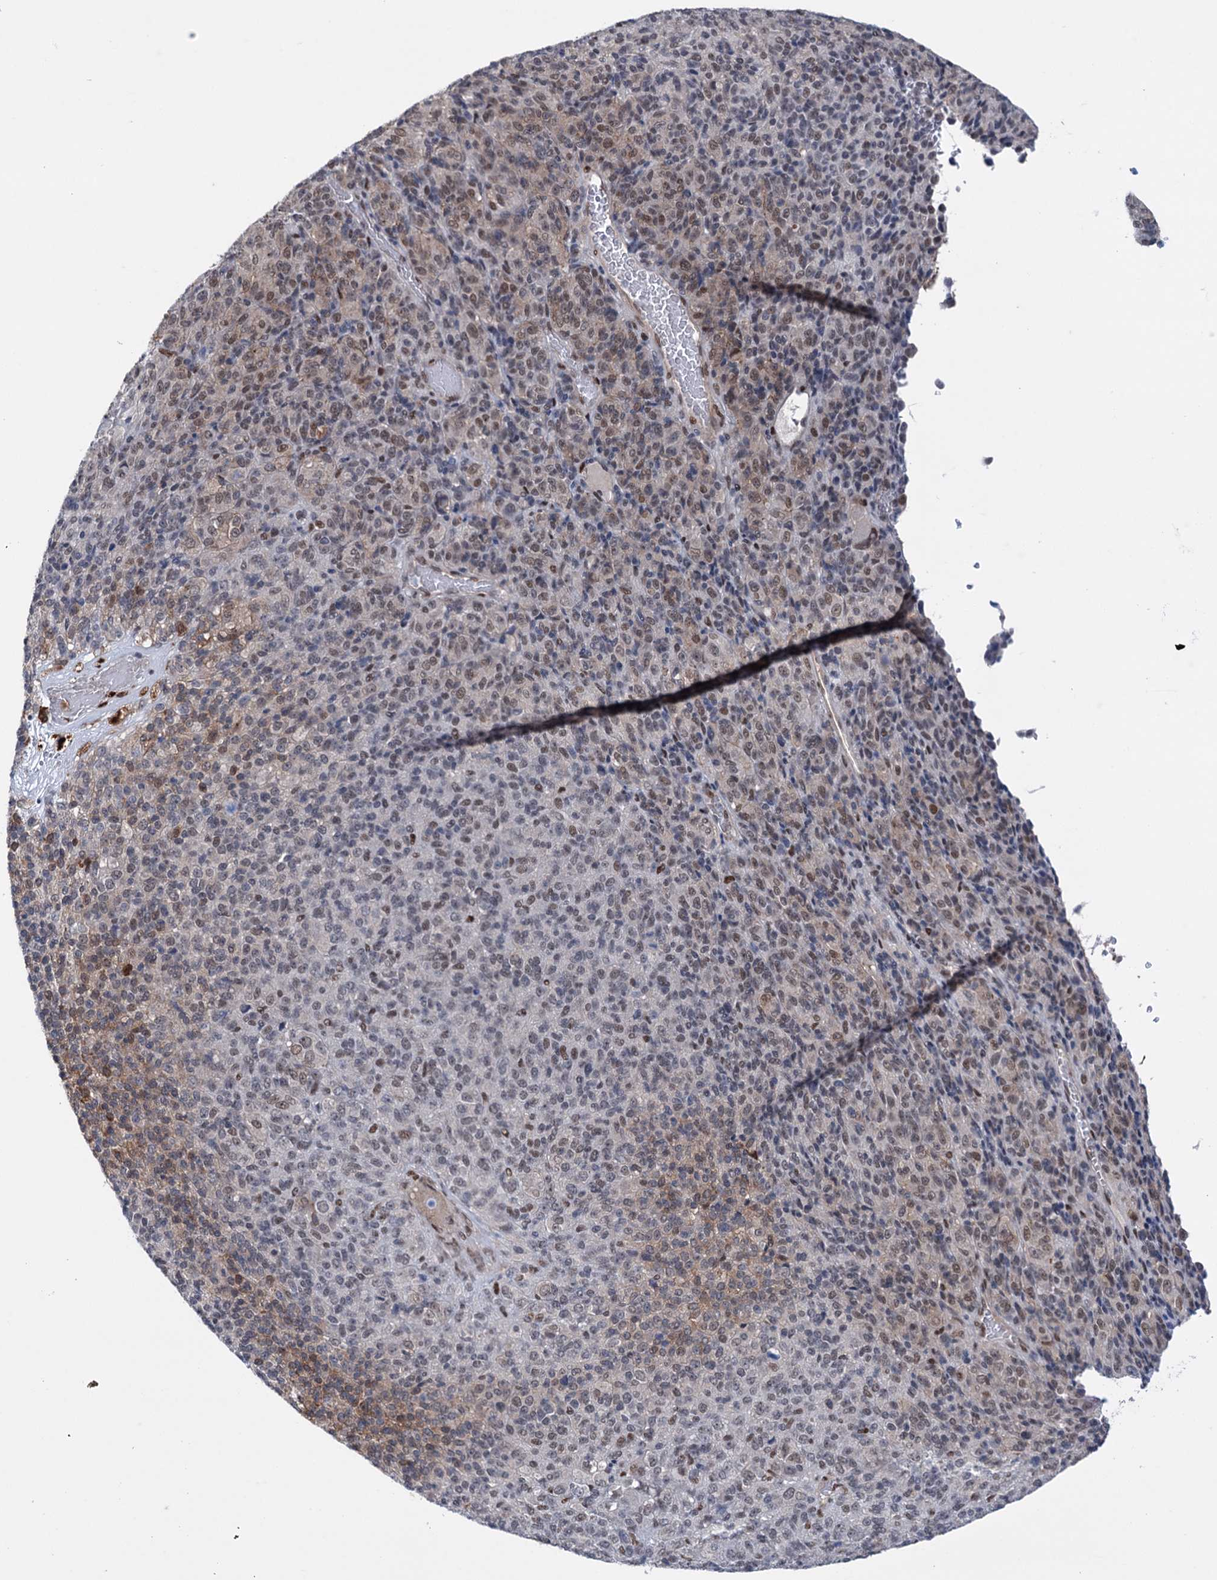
{"staining": {"intensity": "moderate", "quantity": "<25%", "location": "cytoplasmic/membranous,nuclear"}, "tissue": "melanoma", "cell_type": "Tumor cells", "image_type": "cancer", "snomed": [{"axis": "morphology", "description": "Malignant melanoma, Metastatic site"}, {"axis": "topography", "description": "Brain"}], "caption": "Malignant melanoma (metastatic site) stained with a protein marker displays moderate staining in tumor cells.", "gene": "FAM53A", "patient": {"sex": "female", "age": 56}}